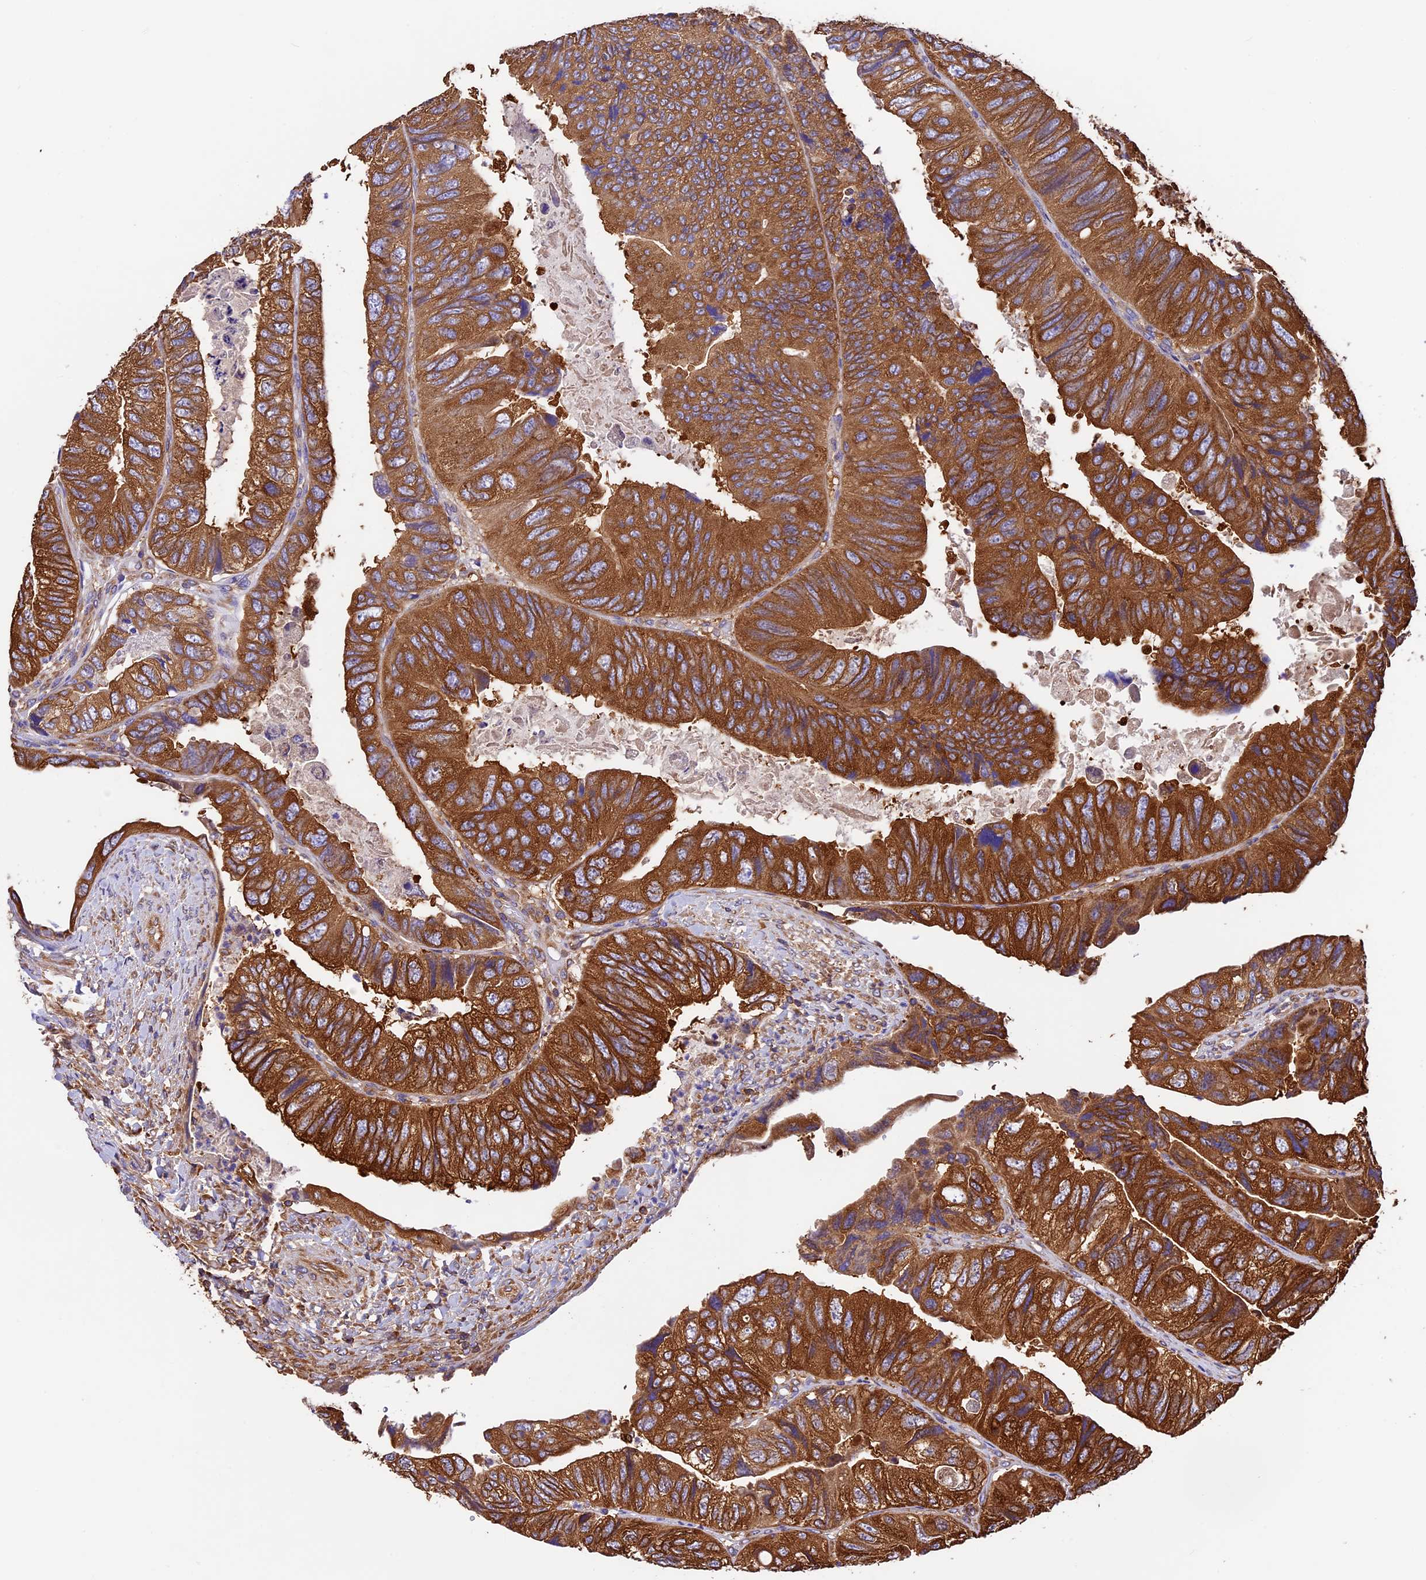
{"staining": {"intensity": "strong", "quantity": ">75%", "location": "cytoplasmic/membranous"}, "tissue": "colorectal cancer", "cell_type": "Tumor cells", "image_type": "cancer", "snomed": [{"axis": "morphology", "description": "Adenocarcinoma, NOS"}, {"axis": "topography", "description": "Rectum"}], "caption": "DAB immunohistochemical staining of human colorectal cancer (adenocarcinoma) displays strong cytoplasmic/membranous protein expression in about >75% of tumor cells.", "gene": "KARS1", "patient": {"sex": "male", "age": 63}}